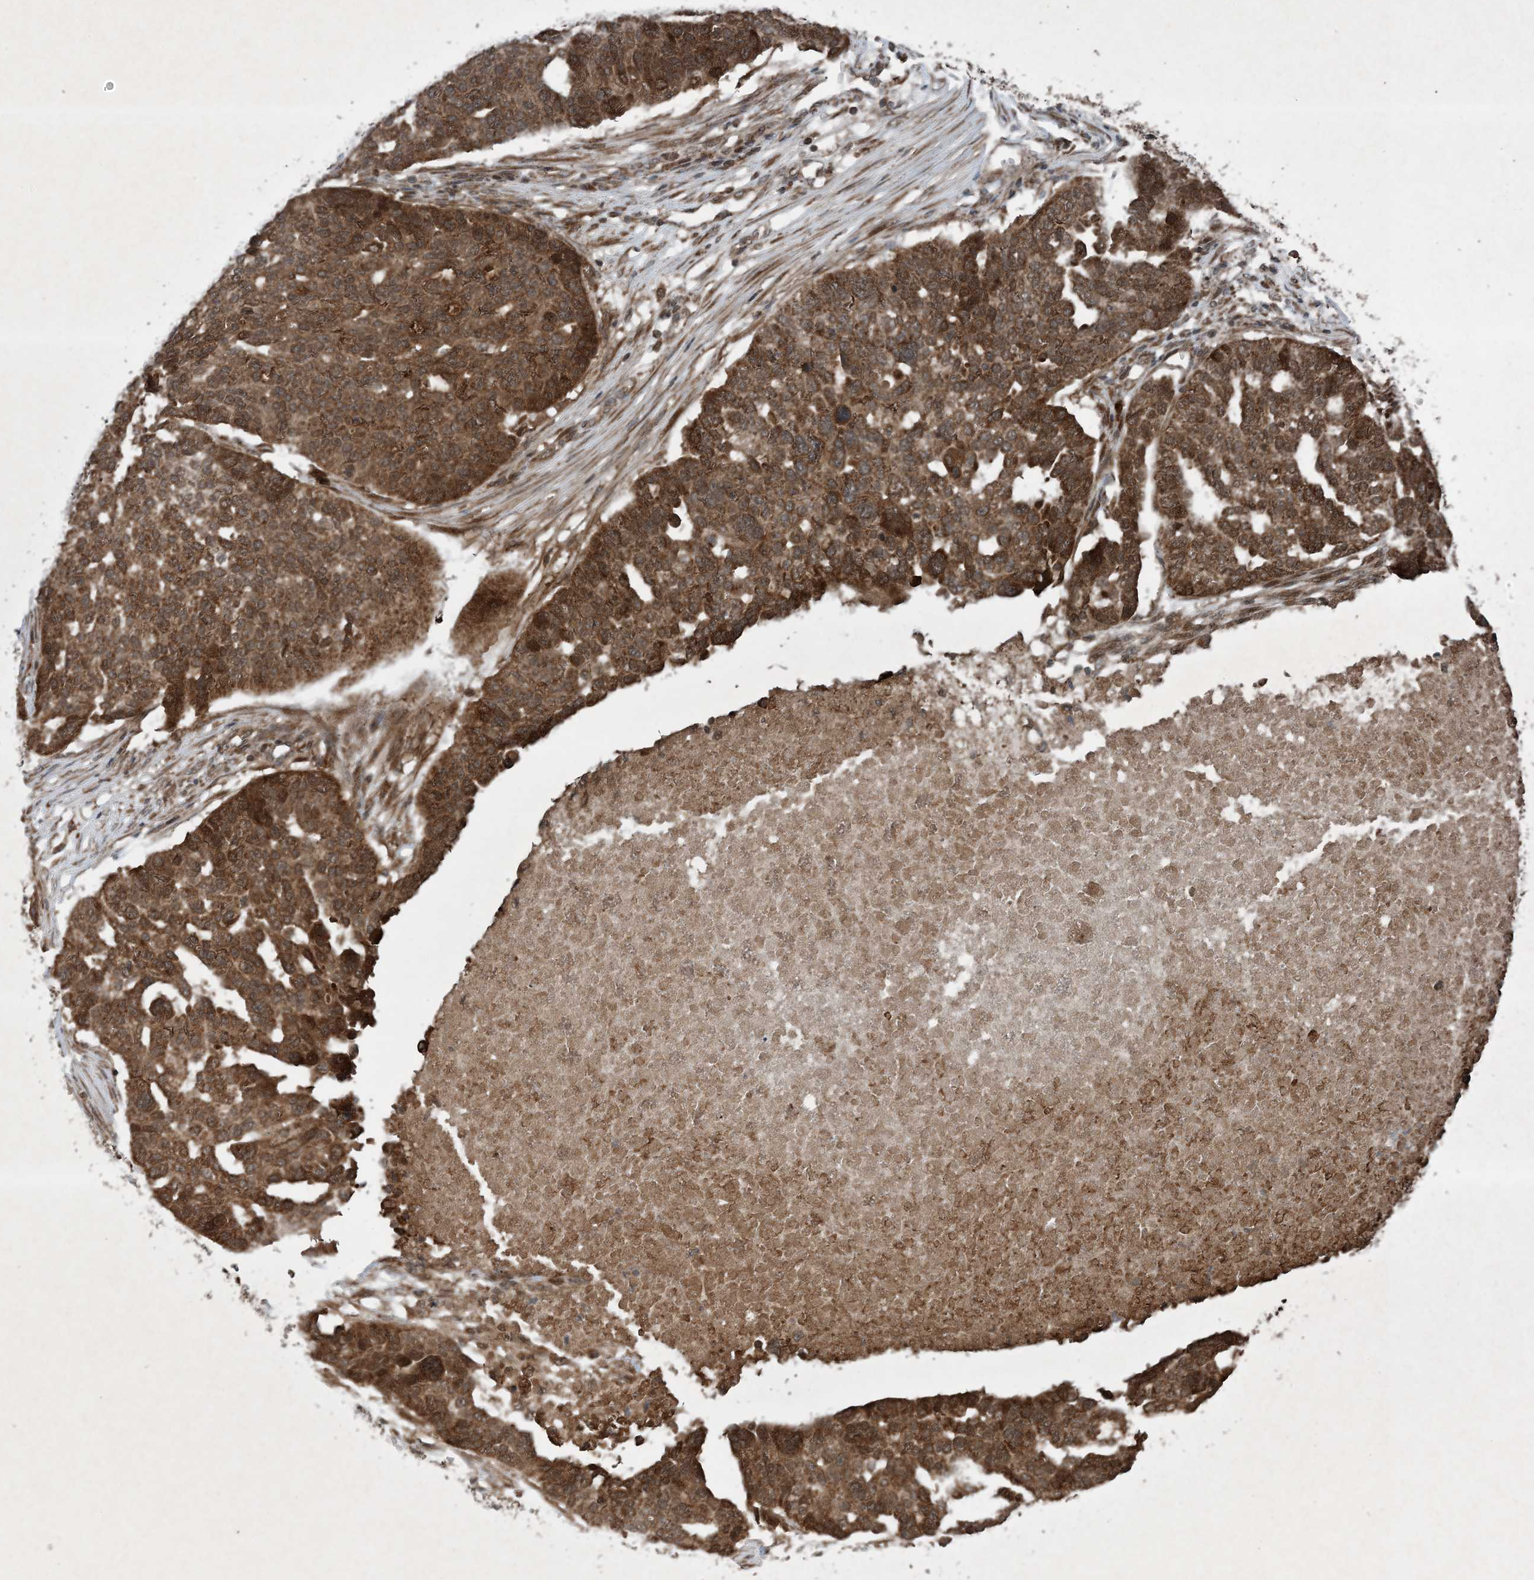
{"staining": {"intensity": "strong", "quantity": ">75%", "location": "cytoplasmic/membranous"}, "tissue": "ovarian cancer", "cell_type": "Tumor cells", "image_type": "cancer", "snomed": [{"axis": "morphology", "description": "Cystadenocarcinoma, serous, NOS"}, {"axis": "topography", "description": "Ovary"}], "caption": "DAB immunohistochemical staining of ovarian cancer (serous cystadenocarcinoma) exhibits strong cytoplasmic/membranous protein positivity in about >75% of tumor cells.", "gene": "GNG5", "patient": {"sex": "female", "age": 59}}